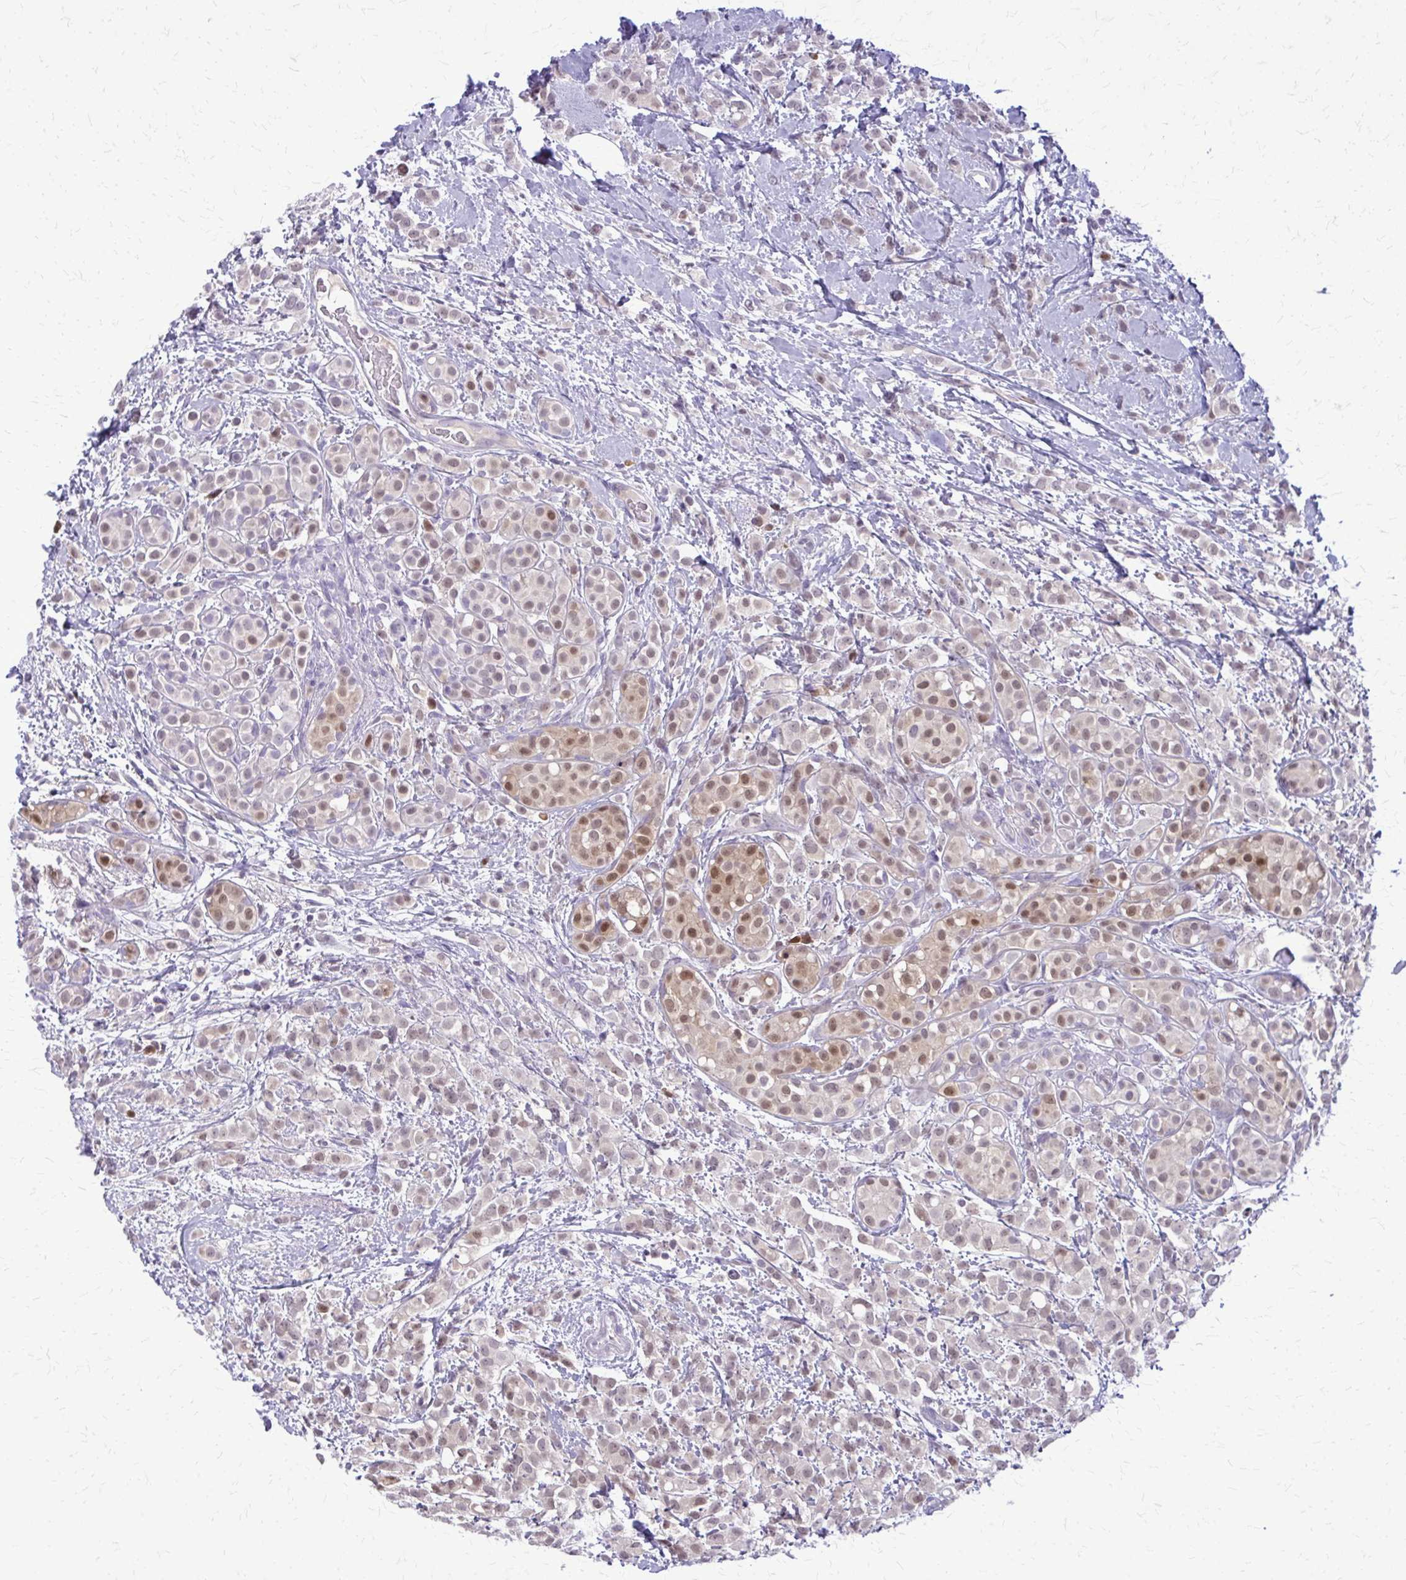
{"staining": {"intensity": "weak", "quantity": "<25%", "location": "cytoplasmic/membranous,nuclear"}, "tissue": "breast cancer", "cell_type": "Tumor cells", "image_type": "cancer", "snomed": [{"axis": "morphology", "description": "Lobular carcinoma"}, {"axis": "topography", "description": "Breast"}], "caption": "The micrograph exhibits no significant staining in tumor cells of lobular carcinoma (breast).", "gene": "GLRX", "patient": {"sex": "female", "age": 68}}